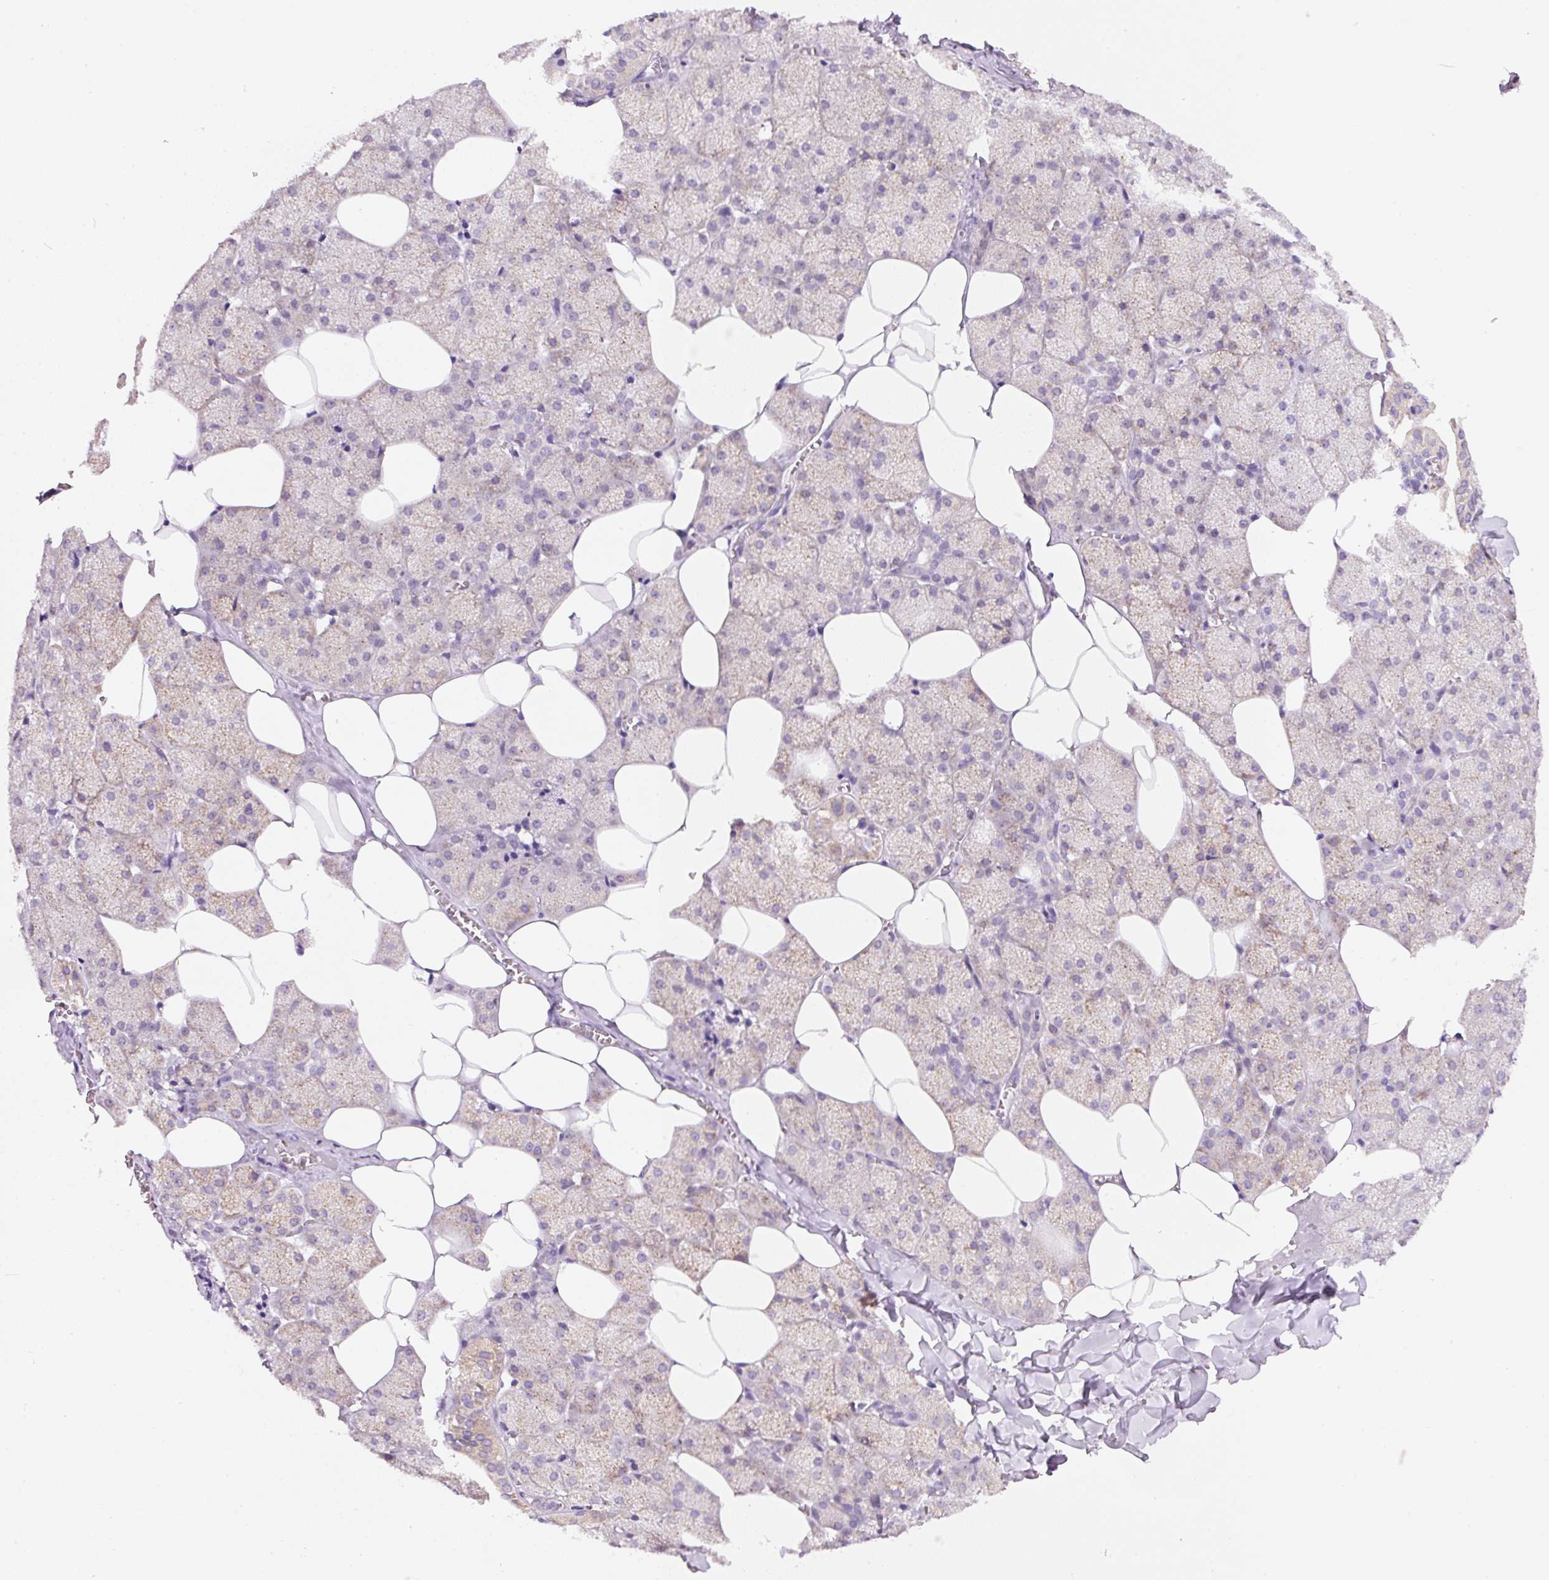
{"staining": {"intensity": "moderate", "quantity": "25%-75%", "location": "cytoplasmic/membranous"}, "tissue": "salivary gland", "cell_type": "Glandular cells", "image_type": "normal", "snomed": [{"axis": "morphology", "description": "Normal tissue, NOS"}, {"axis": "topography", "description": "Salivary gland"}, {"axis": "topography", "description": "Peripheral nerve tissue"}], "caption": "An image of salivary gland stained for a protein demonstrates moderate cytoplasmic/membranous brown staining in glandular cells. The protein of interest is shown in brown color, while the nuclei are stained blue.", "gene": "PCK2", "patient": {"sex": "male", "age": 38}}